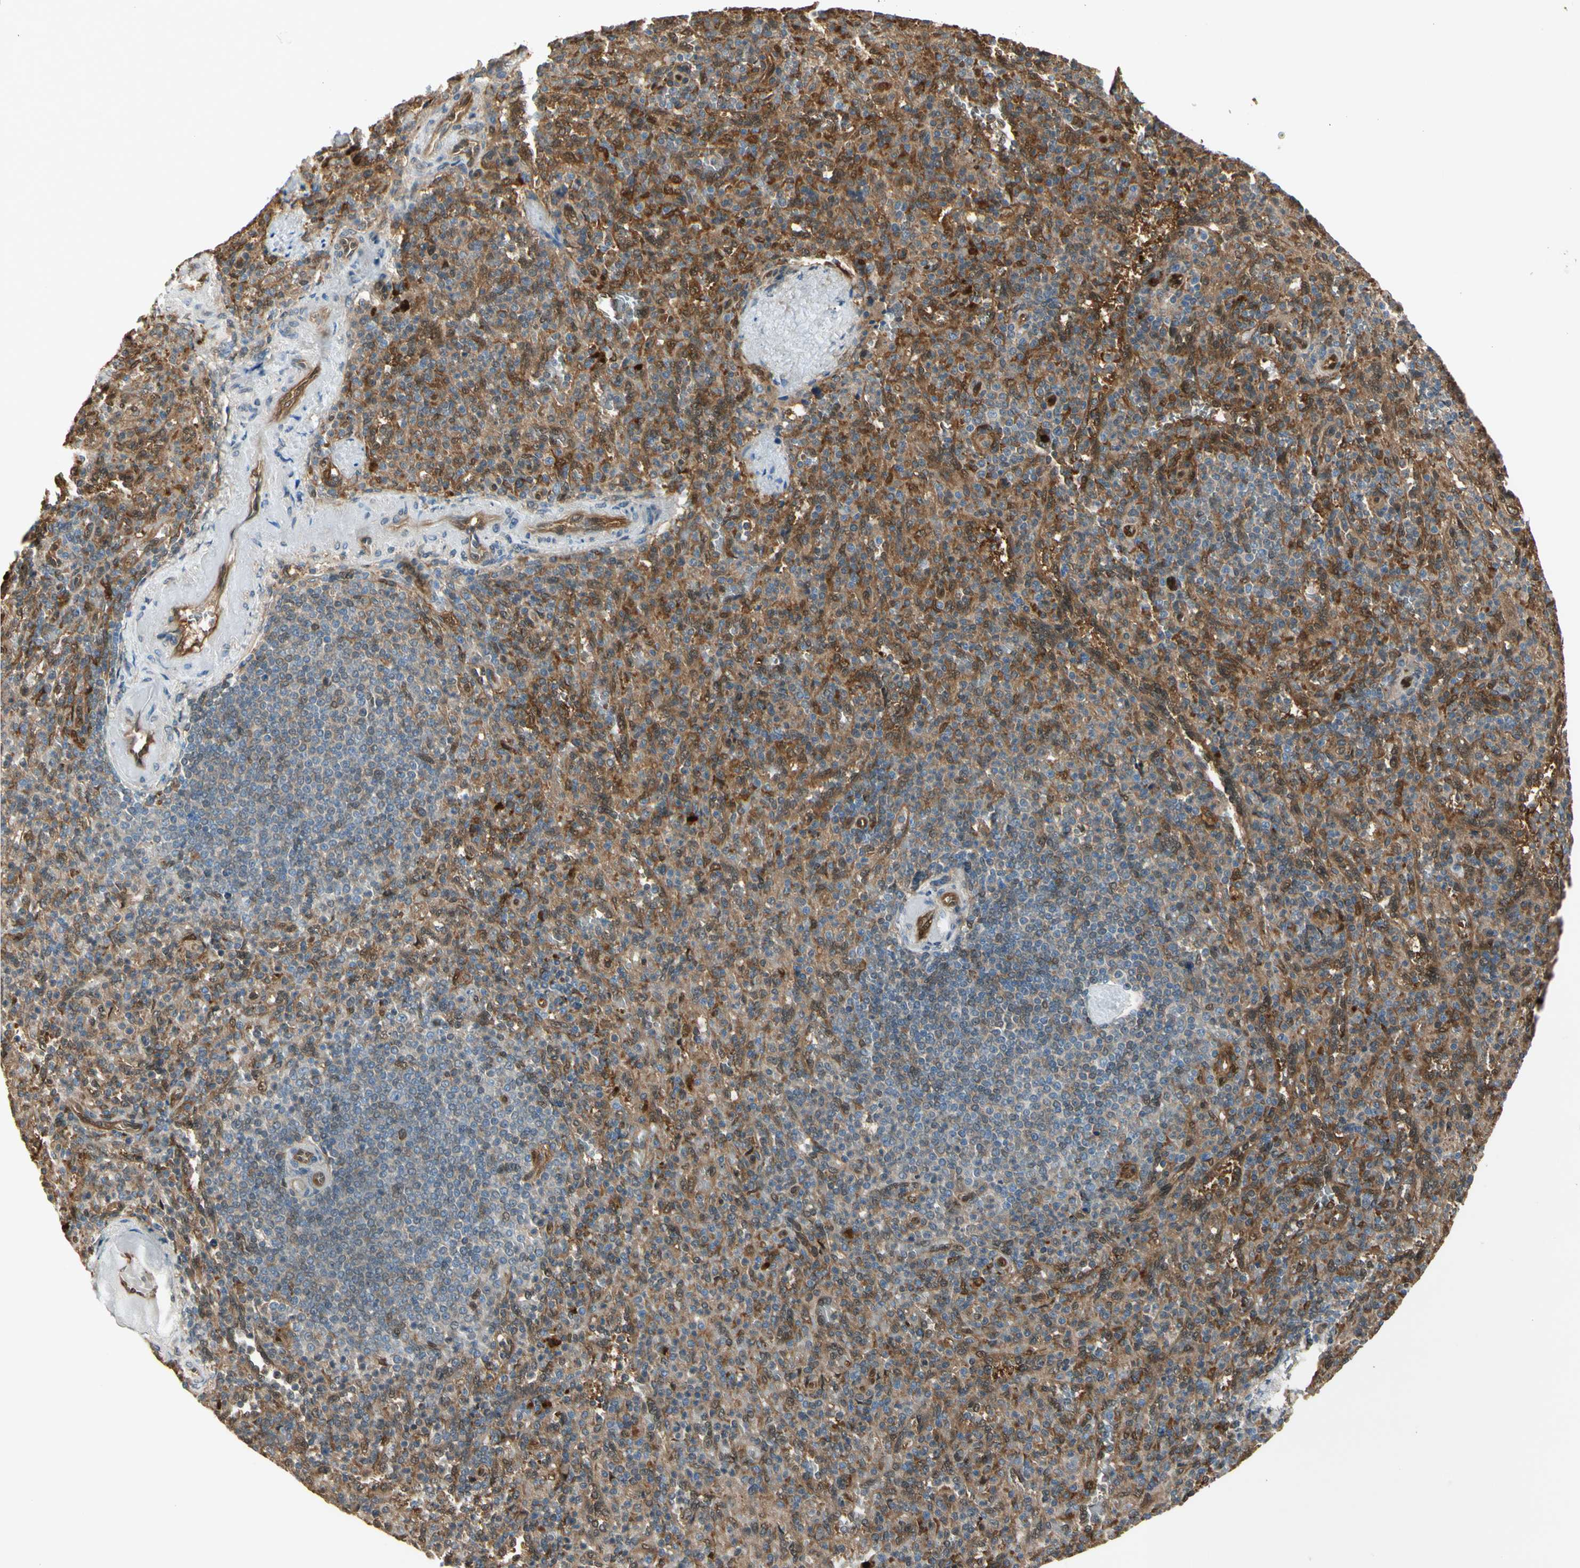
{"staining": {"intensity": "strong", "quantity": ">75%", "location": "cytoplasmic/membranous,nuclear"}, "tissue": "spleen", "cell_type": "Cells in red pulp", "image_type": "normal", "snomed": [{"axis": "morphology", "description": "Normal tissue, NOS"}, {"axis": "topography", "description": "Spleen"}], "caption": "About >75% of cells in red pulp in normal spleen exhibit strong cytoplasmic/membranous,nuclear protein positivity as visualized by brown immunohistochemical staining.", "gene": "SERPINB6", "patient": {"sex": "female", "age": 74}}